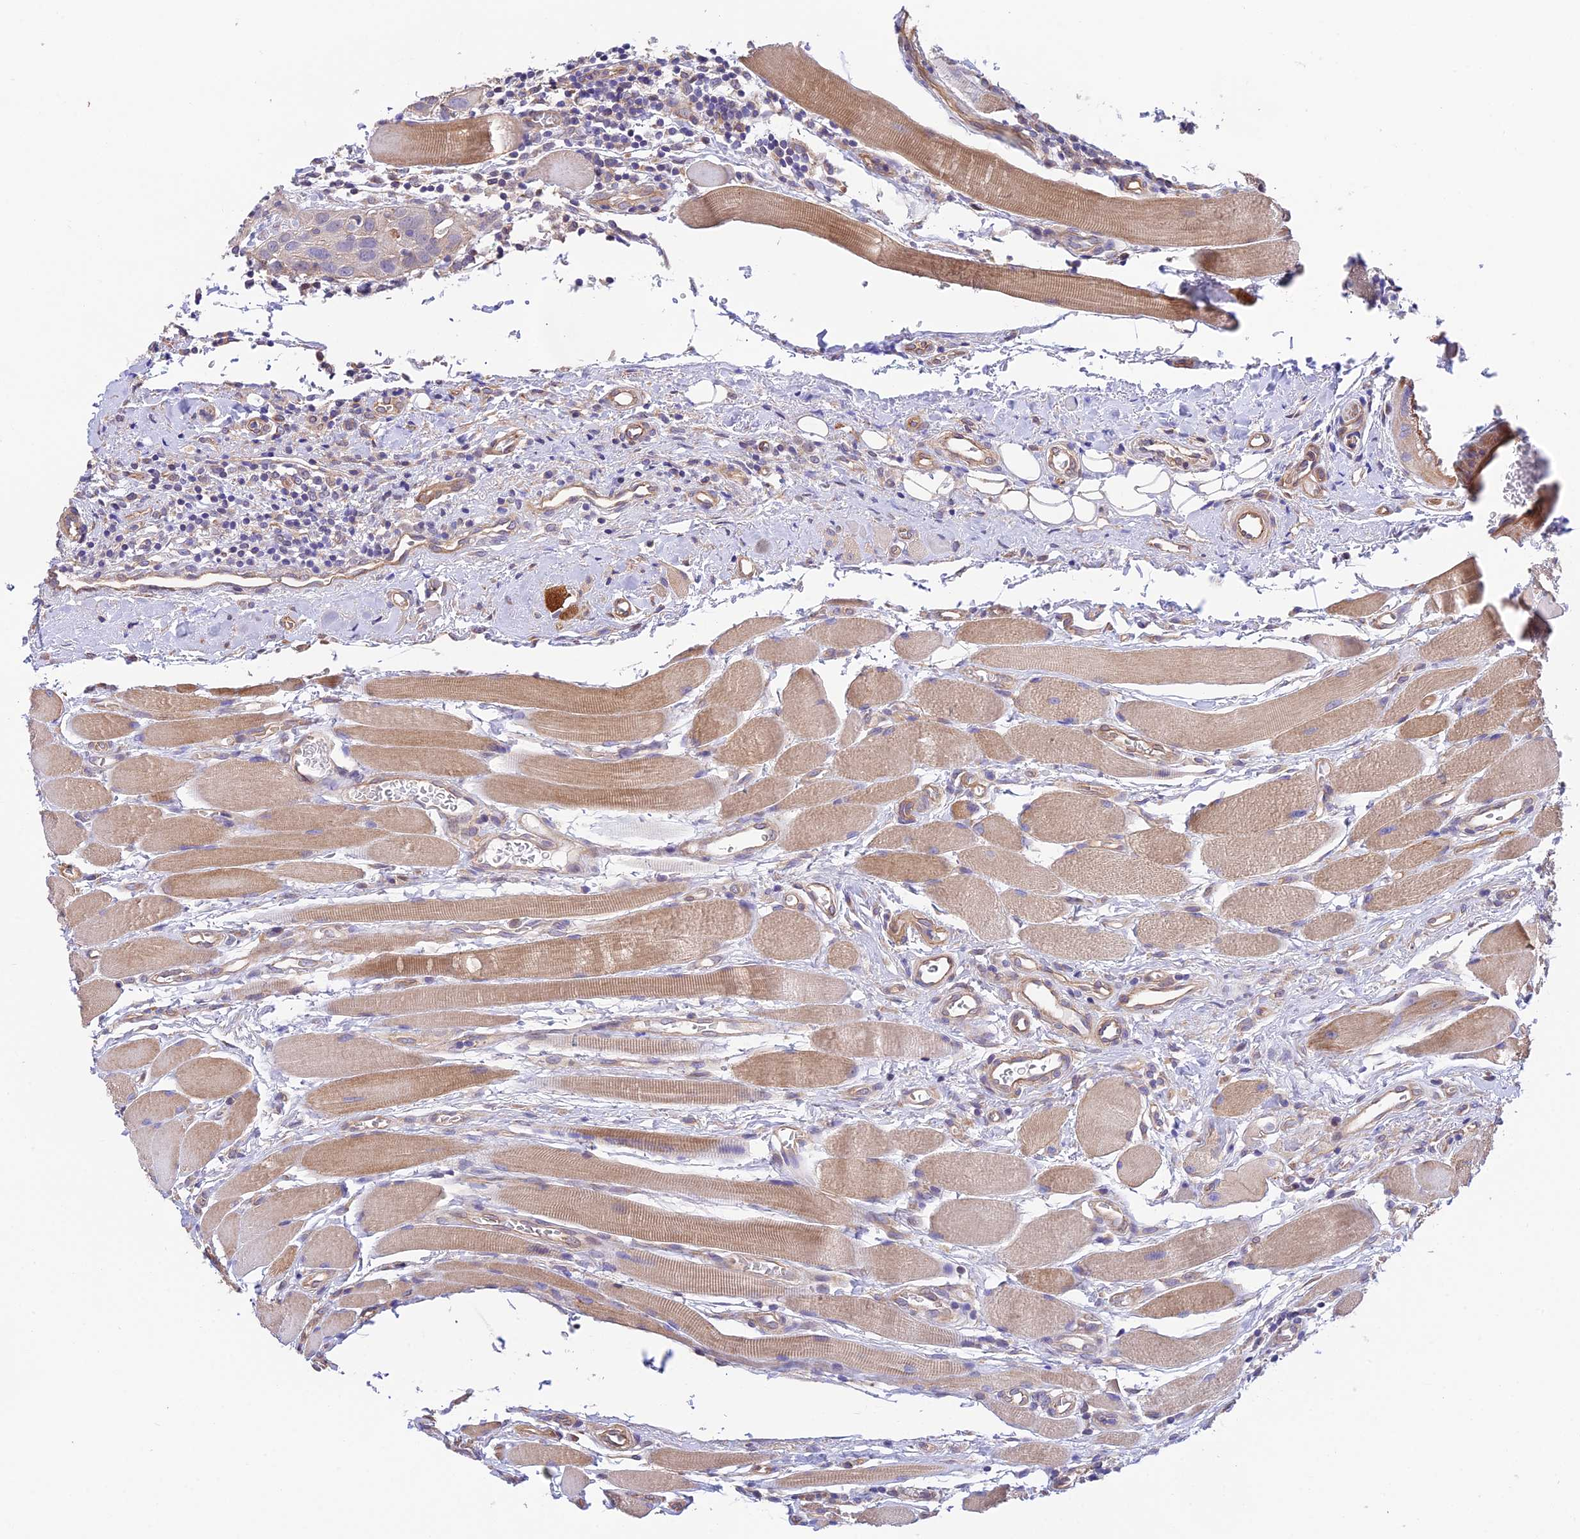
{"staining": {"intensity": "negative", "quantity": "none", "location": "none"}, "tissue": "head and neck cancer", "cell_type": "Tumor cells", "image_type": "cancer", "snomed": [{"axis": "morphology", "description": "Squamous cell carcinoma, NOS"}, {"axis": "topography", "description": "Oral tissue"}, {"axis": "topography", "description": "Head-Neck"}], "caption": "The micrograph displays no staining of tumor cells in head and neck cancer (squamous cell carcinoma).", "gene": "QRFP", "patient": {"sex": "female", "age": 50}}